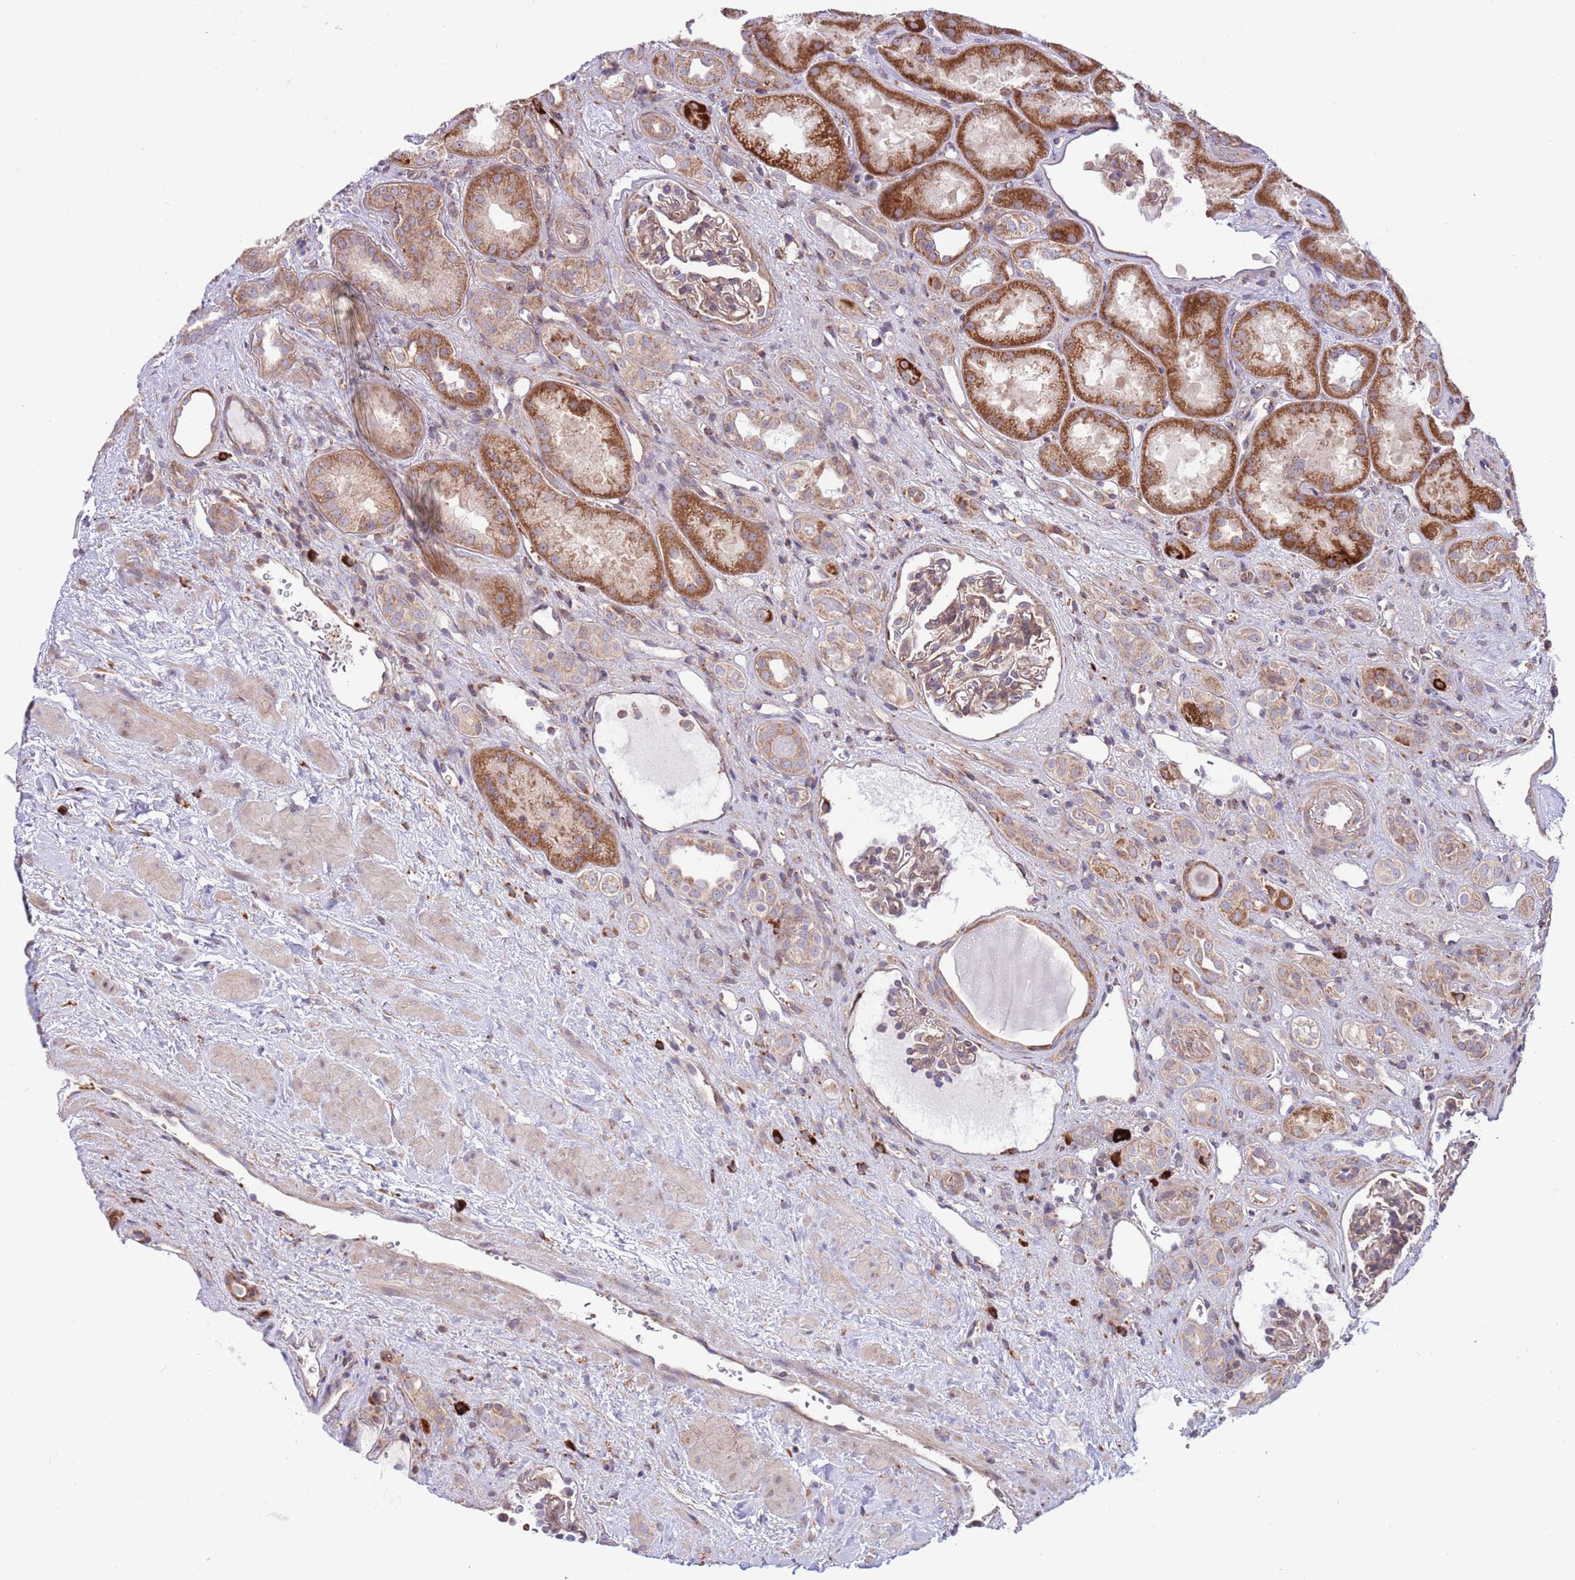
{"staining": {"intensity": "weak", "quantity": ">75%", "location": "cytoplasmic/membranous"}, "tissue": "kidney", "cell_type": "Cells in glomeruli", "image_type": "normal", "snomed": [{"axis": "morphology", "description": "Normal tissue, NOS"}, {"axis": "topography", "description": "Kidney"}], "caption": "A high-resolution image shows immunohistochemistry (IHC) staining of unremarkable kidney, which demonstrates weak cytoplasmic/membranous expression in about >75% of cells in glomeruli. (DAB (3,3'-diaminobenzidine) IHC, brown staining for protein, blue staining for nuclei).", "gene": "DAND5", "patient": {"sex": "male", "age": 61}}